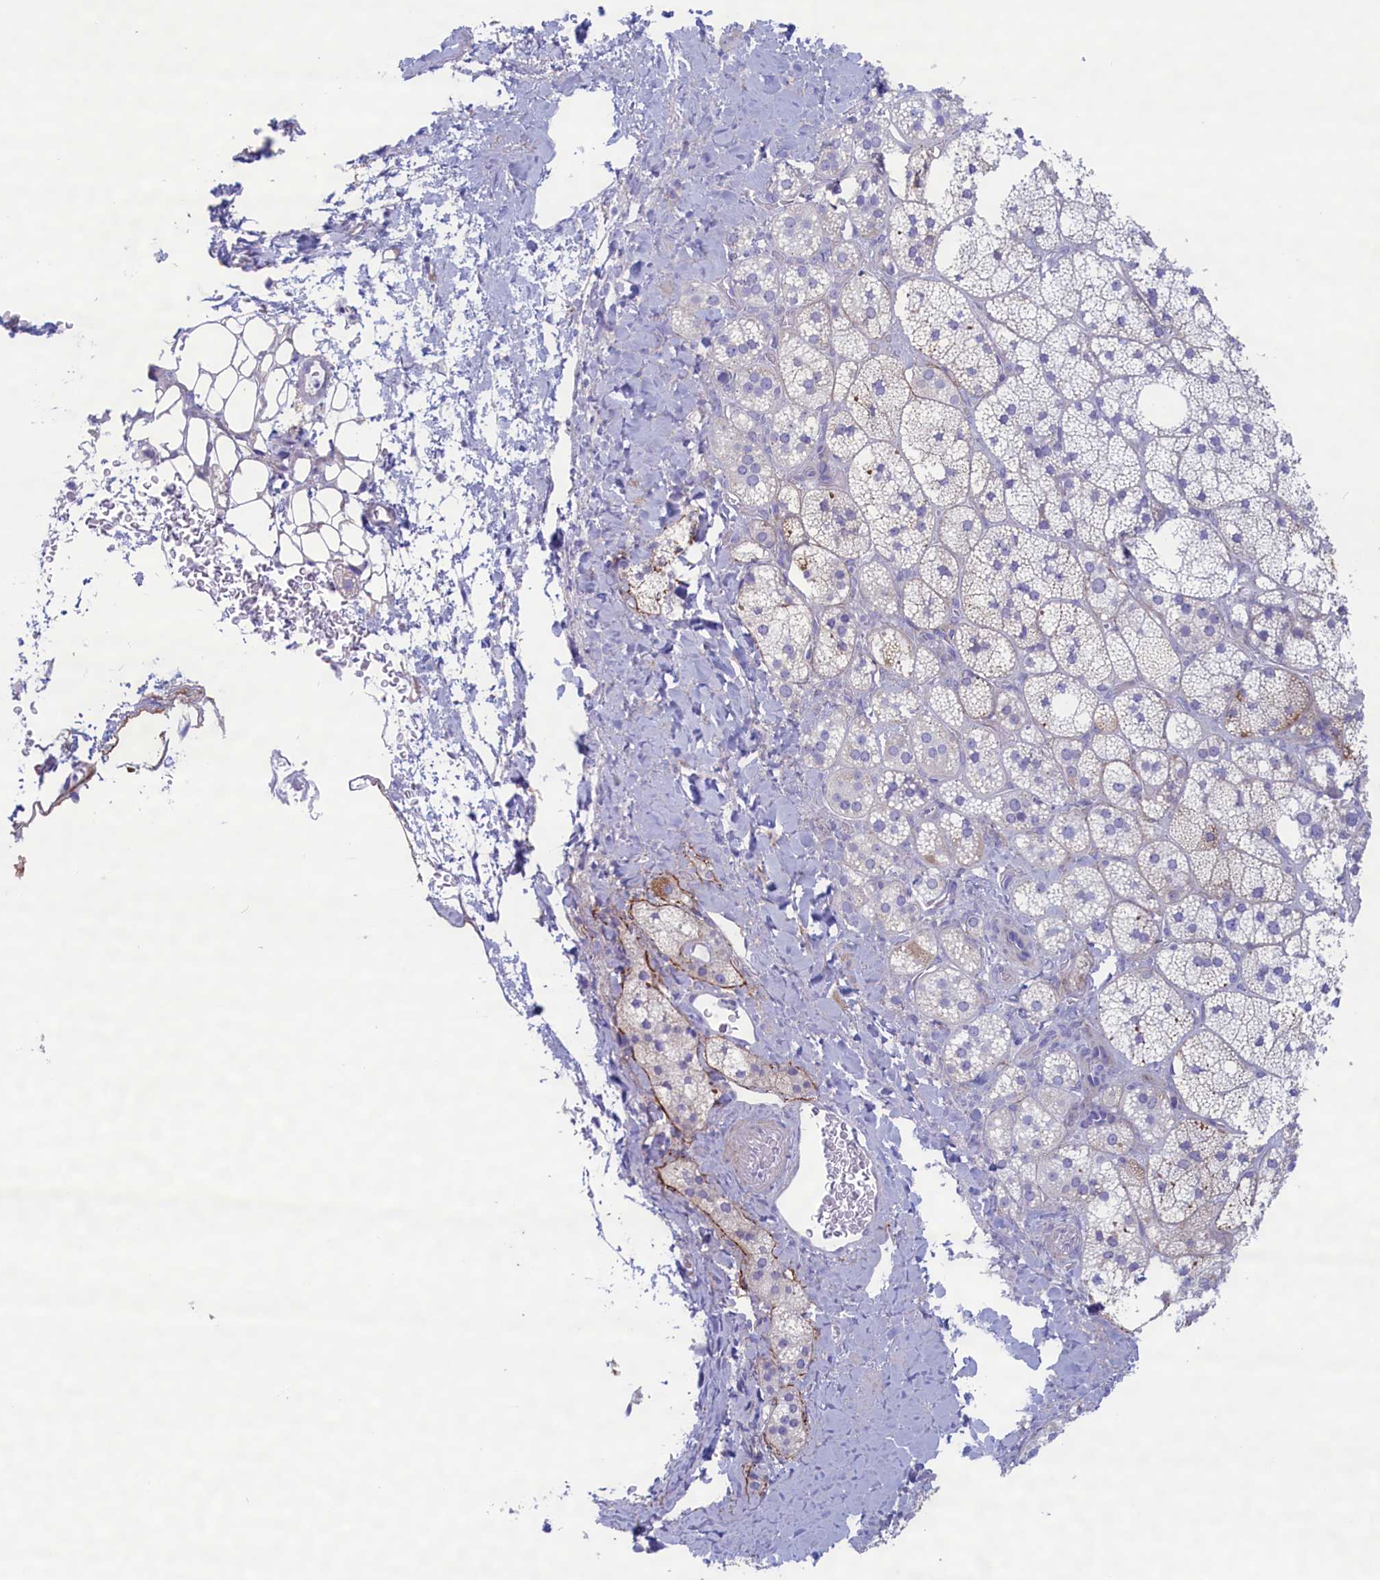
{"staining": {"intensity": "moderate", "quantity": "<25%", "location": "cytoplasmic/membranous"}, "tissue": "adrenal gland", "cell_type": "Glandular cells", "image_type": "normal", "snomed": [{"axis": "morphology", "description": "Normal tissue, NOS"}, {"axis": "topography", "description": "Adrenal gland"}], "caption": "Immunohistochemical staining of unremarkable adrenal gland exhibits <25% levels of moderate cytoplasmic/membranous protein staining in approximately <25% of glandular cells. (Stains: DAB (3,3'-diaminobenzidine) in brown, nuclei in blue, Microscopy: brightfield microscopy at high magnification).", "gene": "MPV17L2", "patient": {"sex": "male", "age": 61}}